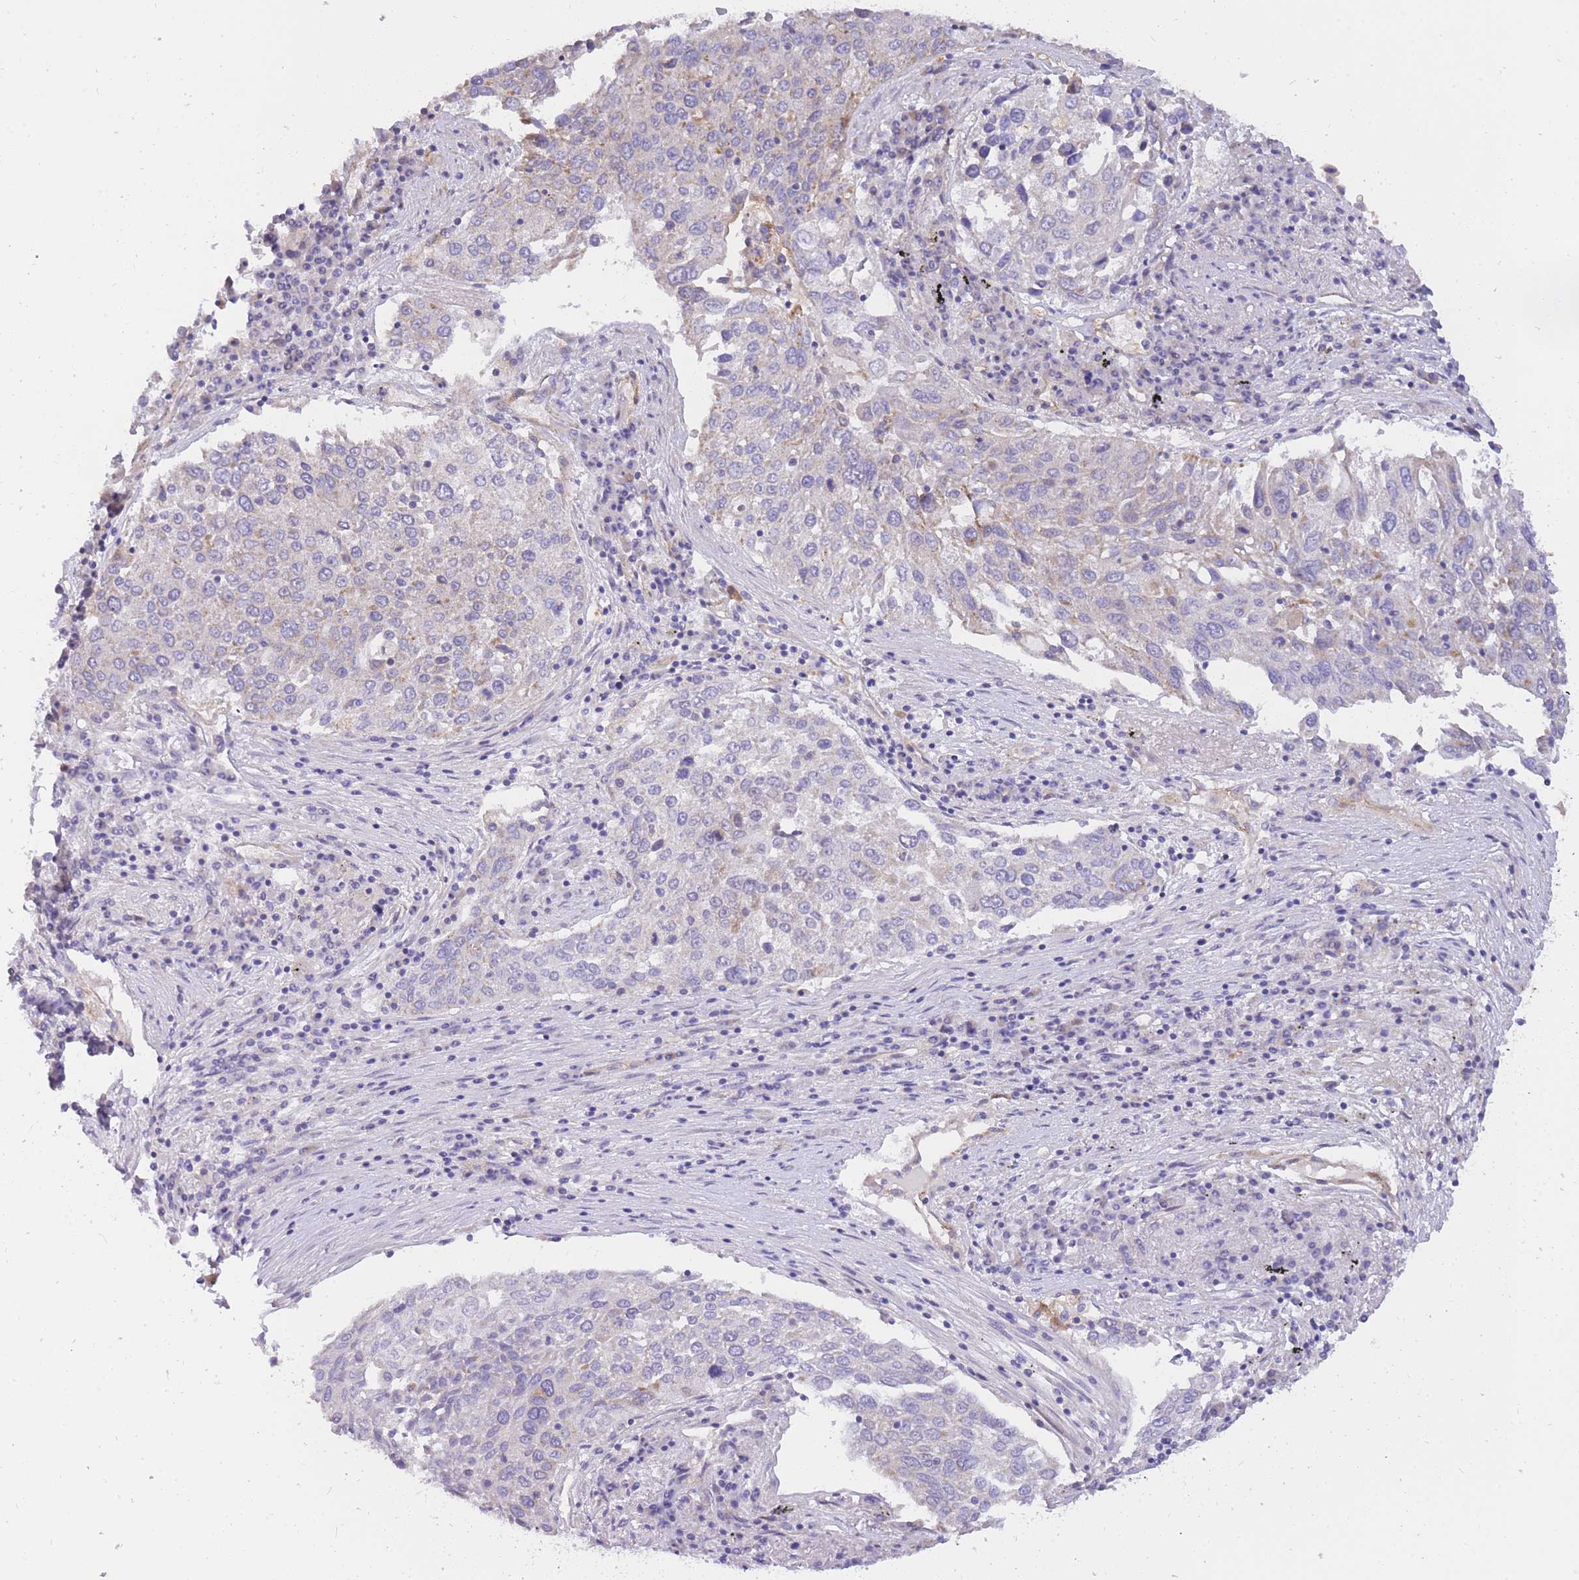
{"staining": {"intensity": "negative", "quantity": "none", "location": "none"}, "tissue": "lung cancer", "cell_type": "Tumor cells", "image_type": "cancer", "snomed": [{"axis": "morphology", "description": "Squamous cell carcinoma, NOS"}, {"axis": "topography", "description": "Lung"}], "caption": "Micrograph shows no protein positivity in tumor cells of squamous cell carcinoma (lung) tissue.", "gene": "SULT1A1", "patient": {"sex": "male", "age": 65}}